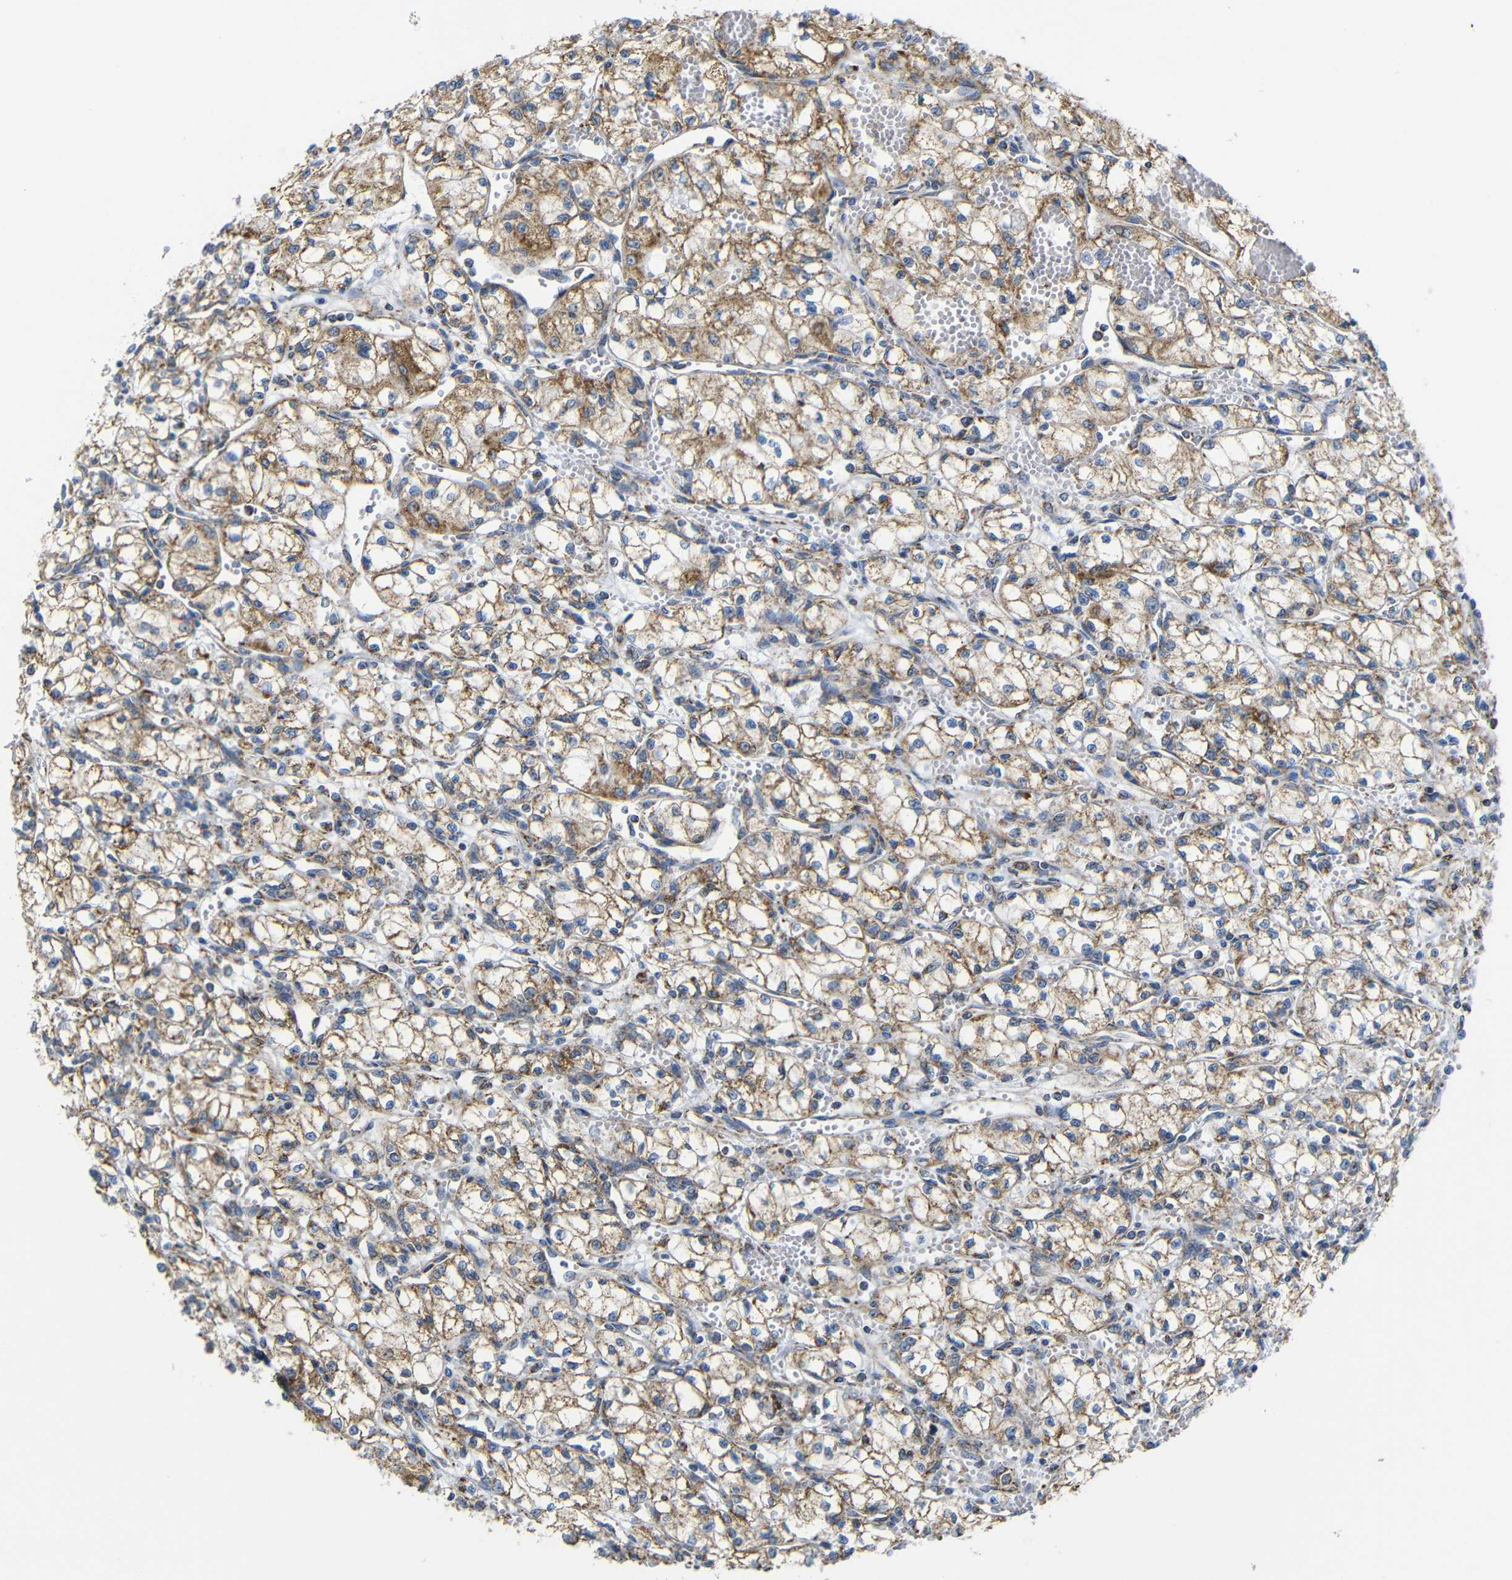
{"staining": {"intensity": "moderate", "quantity": ">75%", "location": "cytoplasmic/membranous"}, "tissue": "renal cancer", "cell_type": "Tumor cells", "image_type": "cancer", "snomed": [{"axis": "morphology", "description": "Normal tissue, NOS"}, {"axis": "morphology", "description": "Adenocarcinoma, NOS"}, {"axis": "topography", "description": "Kidney"}], "caption": "Renal adenocarcinoma stained with DAB (3,3'-diaminobenzidine) IHC demonstrates medium levels of moderate cytoplasmic/membranous expression in approximately >75% of tumor cells.", "gene": "FAM171B", "patient": {"sex": "male", "age": 59}}